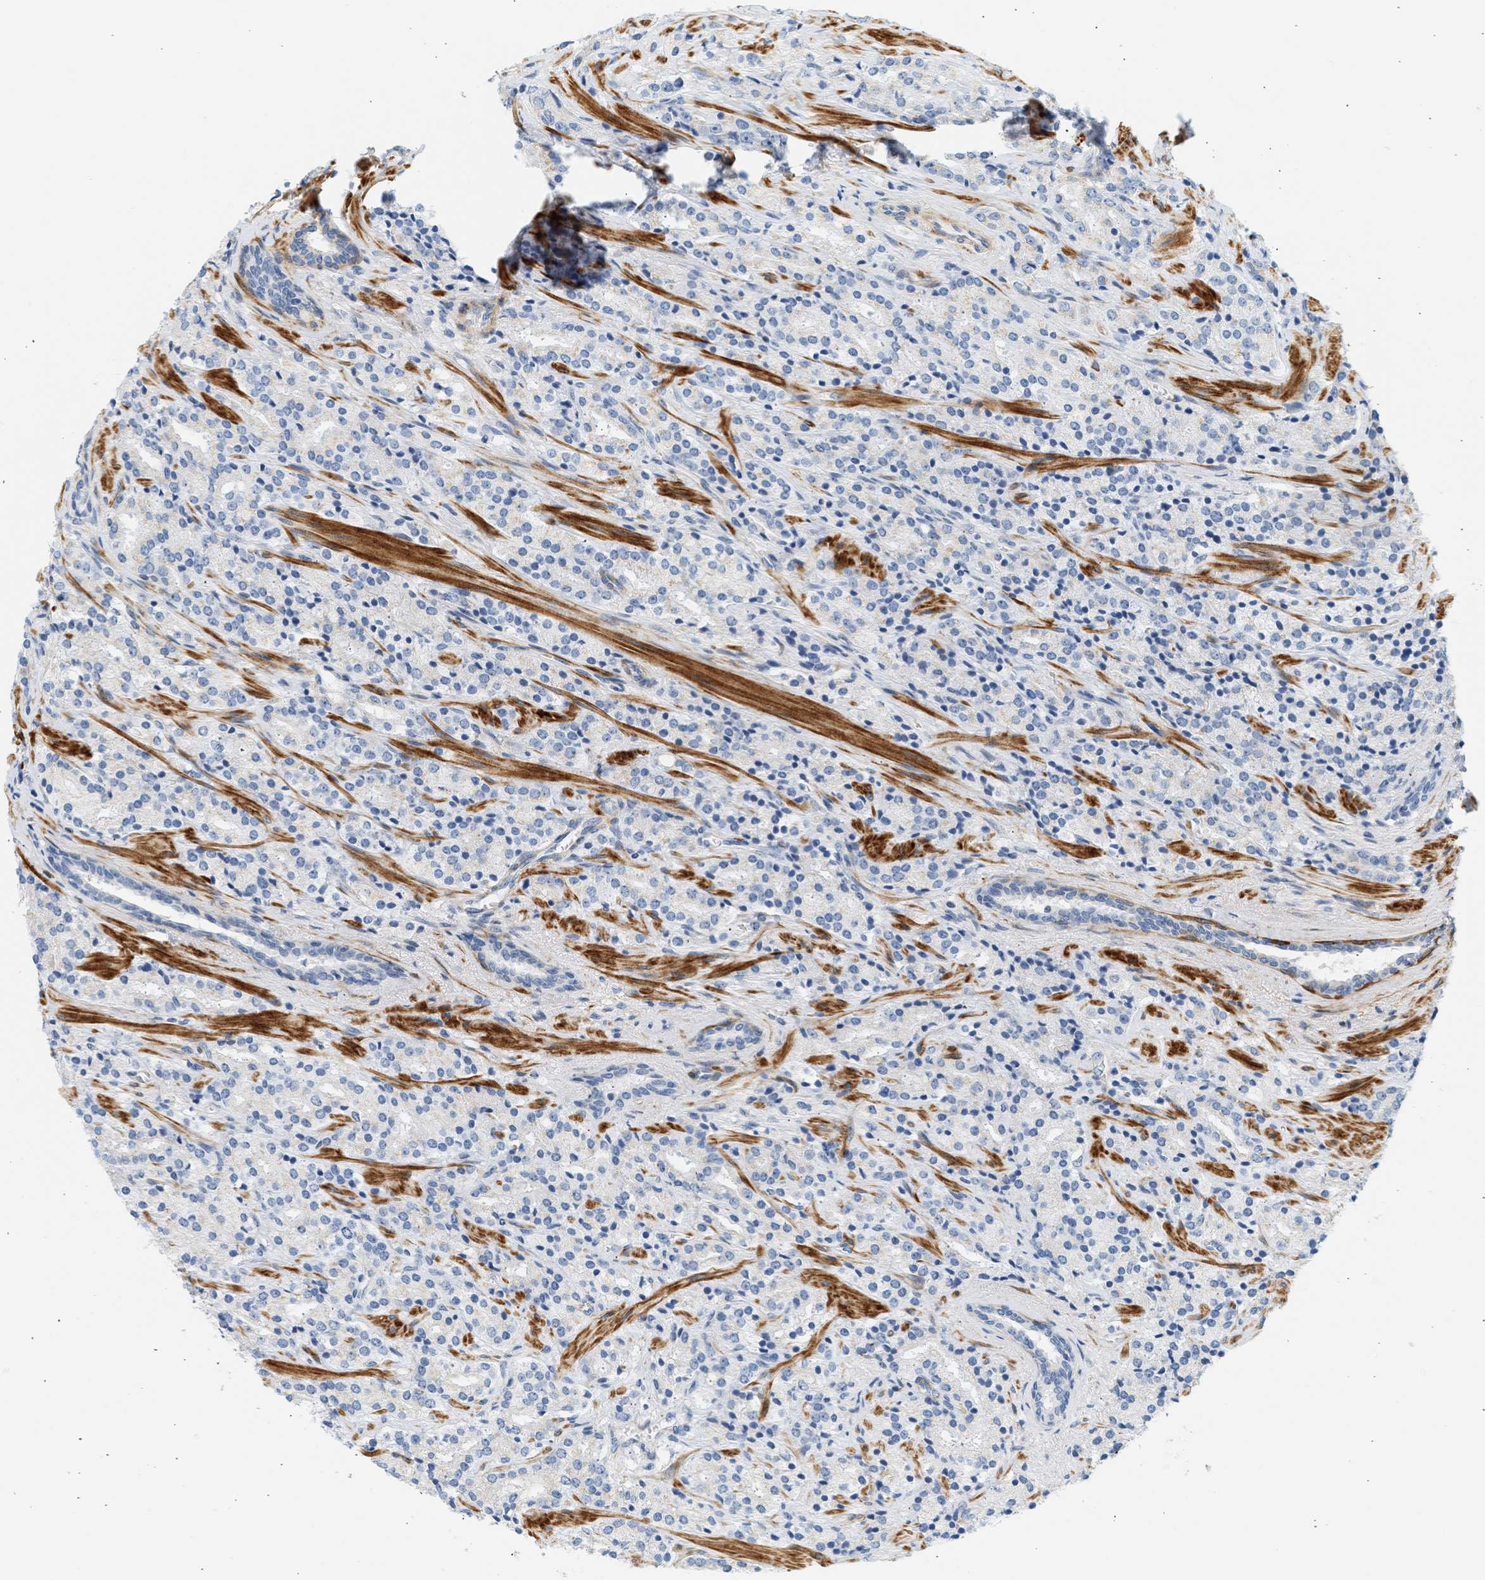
{"staining": {"intensity": "negative", "quantity": "none", "location": "none"}, "tissue": "prostate cancer", "cell_type": "Tumor cells", "image_type": "cancer", "snomed": [{"axis": "morphology", "description": "Adenocarcinoma, High grade"}, {"axis": "topography", "description": "Prostate"}], "caption": "An immunohistochemistry (IHC) histopathology image of prostate cancer is shown. There is no staining in tumor cells of prostate cancer. (Immunohistochemistry (ihc), brightfield microscopy, high magnification).", "gene": "SLC30A7", "patient": {"sex": "male", "age": 71}}